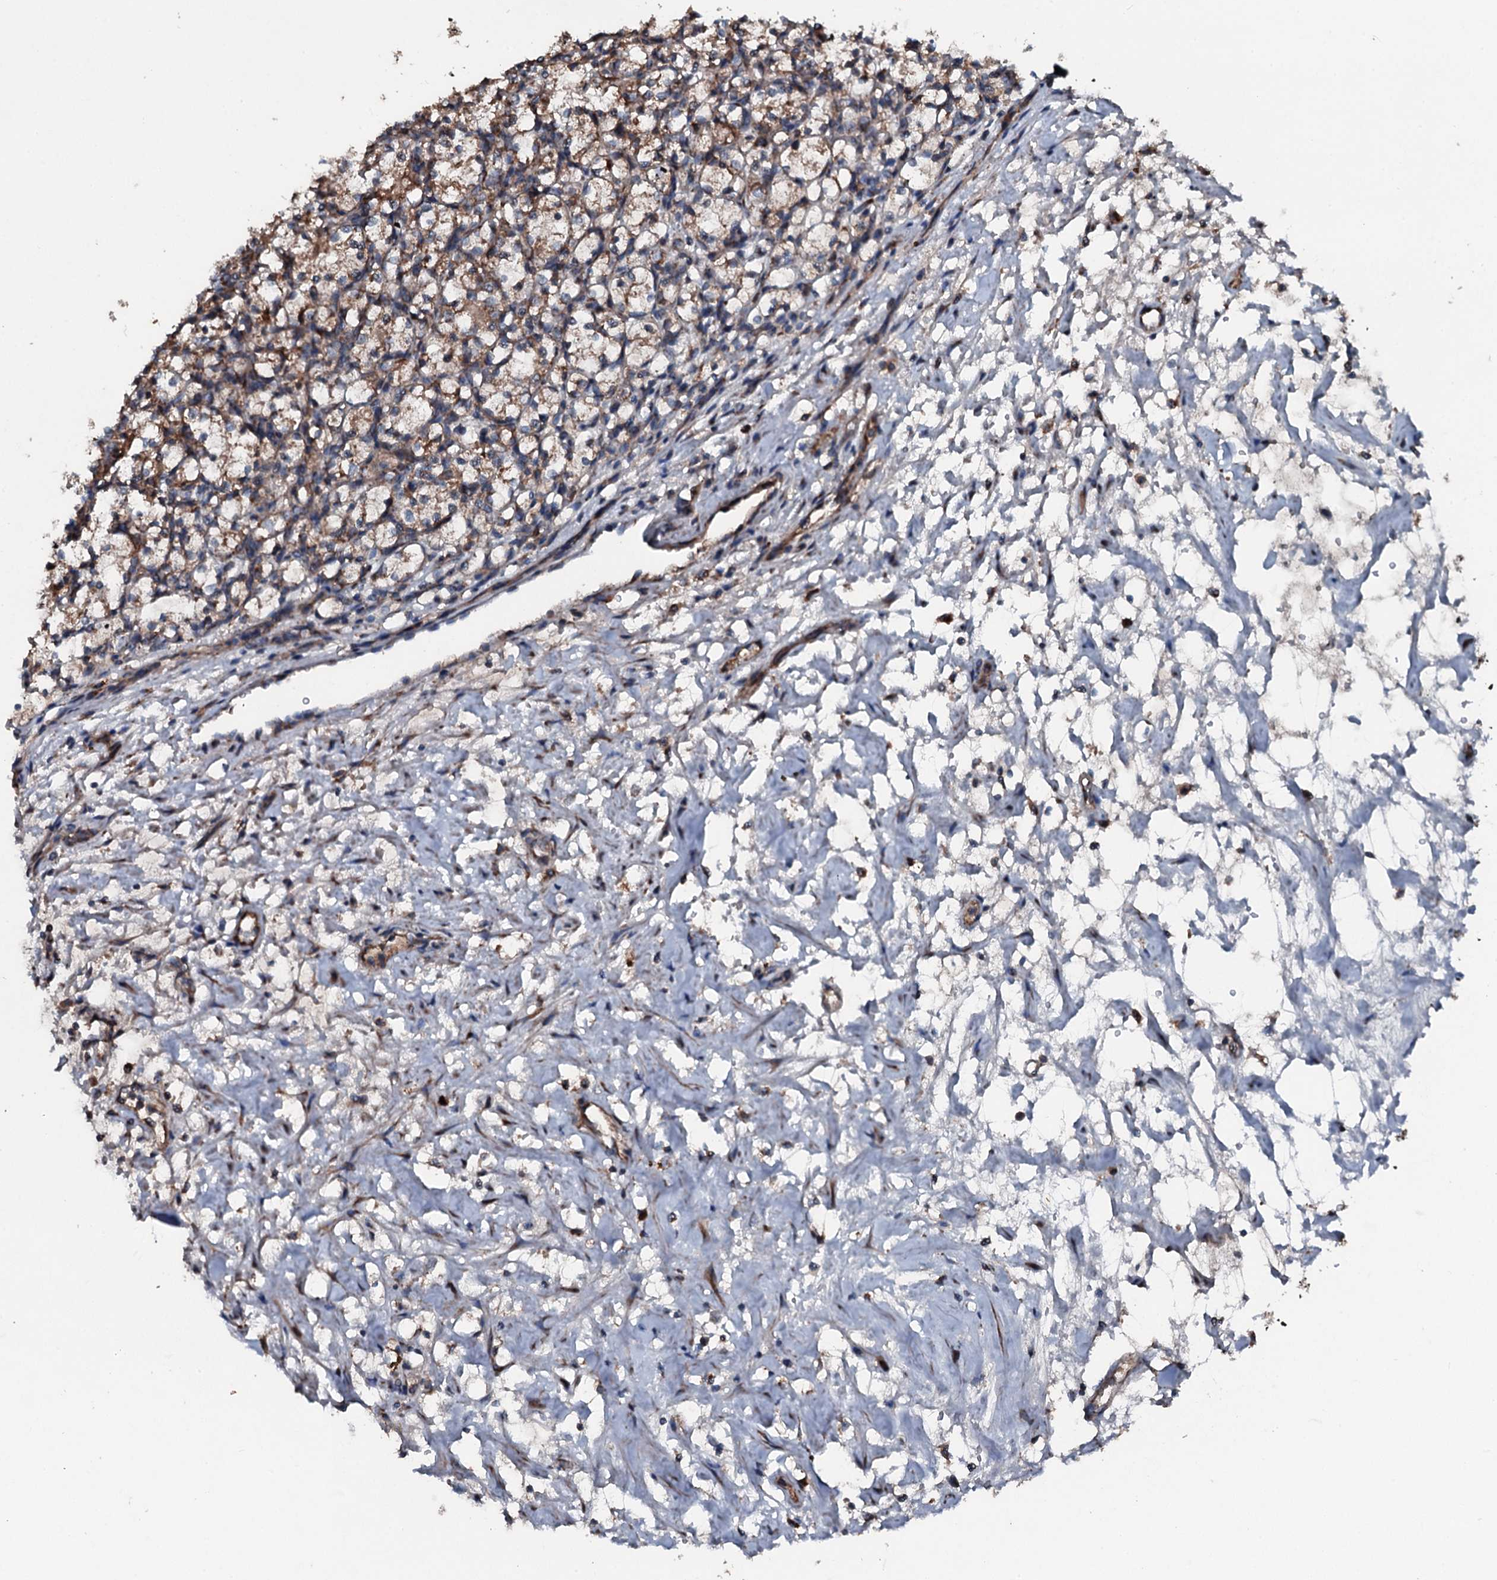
{"staining": {"intensity": "moderate", "quantity": ">75%", "location": "cytoplasmic/membranous"}, "tissue": "renal cancer", "cell_type": "Tumor cells", "image_type": "cancer", "snomed": [{"axis": "morphology", "description": "Adenocarcinoma, NOS"}, {"axis": "topography", "description": "Kidney"}], "caption": "Immunohistochemical staining of renal cancer (adenocarcinoma) reveals medium levels of moderate cytoplasmic/membranous protein staining in approximately >75% of tumor cells.", "gene": "ACSS3", "patient": {"sex": "female", "age": 69}}